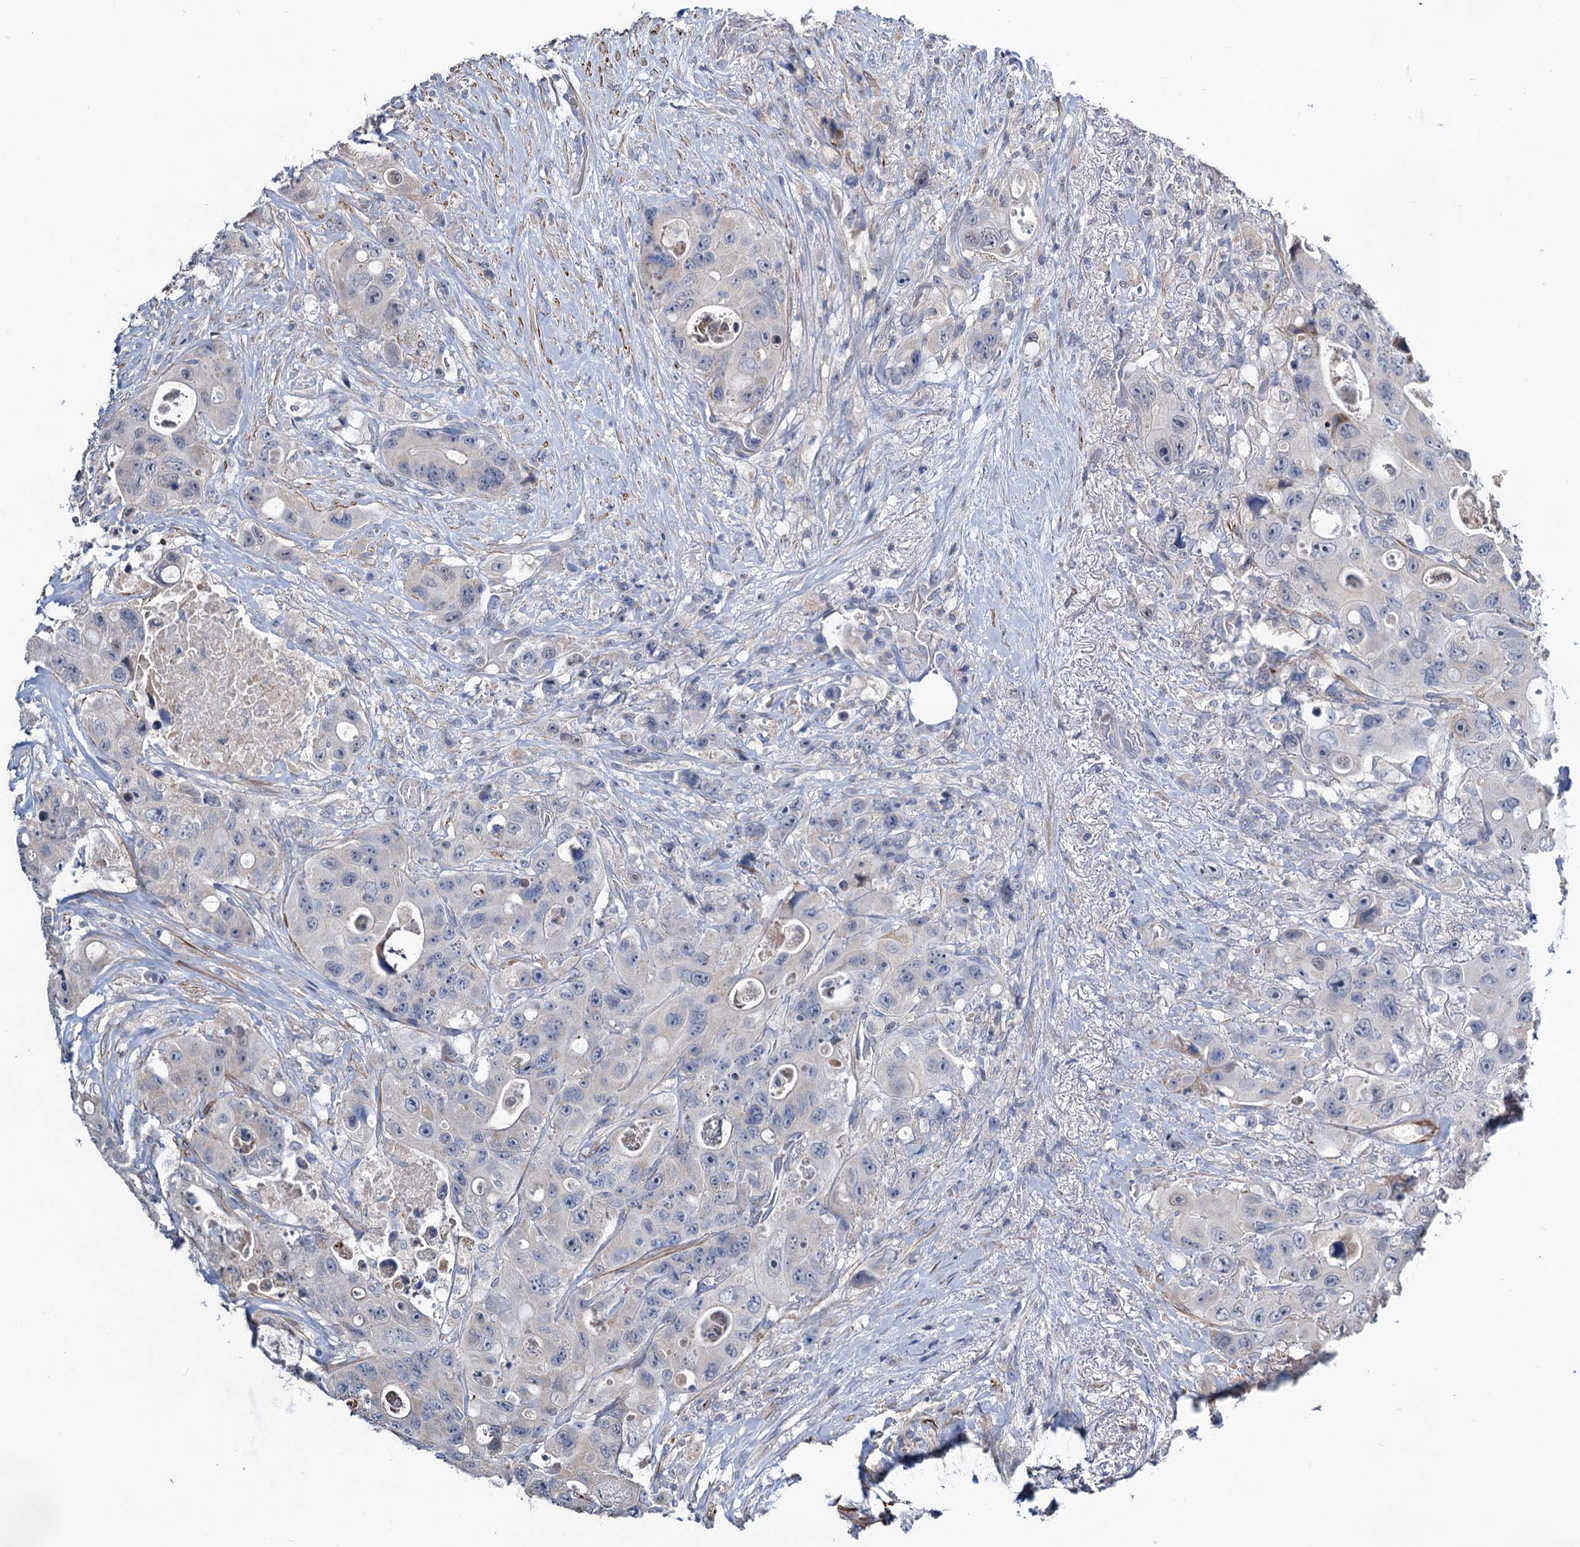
{"staining": {"intensity": "negative", "quantity": "none", "location": "none"}, "tissue": "colorectal cancer", "cell_type": "Tumor cells", "image_type": "cancer", "snomed": [{"axis": "morphology", "description": "Adenocarcinoma, NOS"}, {"axis": "topography", "description": "Colon"}], "caption": "This is an immunohistochemistry histopathology image of adenocarcinoma (colorectal). There is no positivity in tumor cells.", "gene": "ALKBH7", "patient": {"sex": "female", "age": 46}}